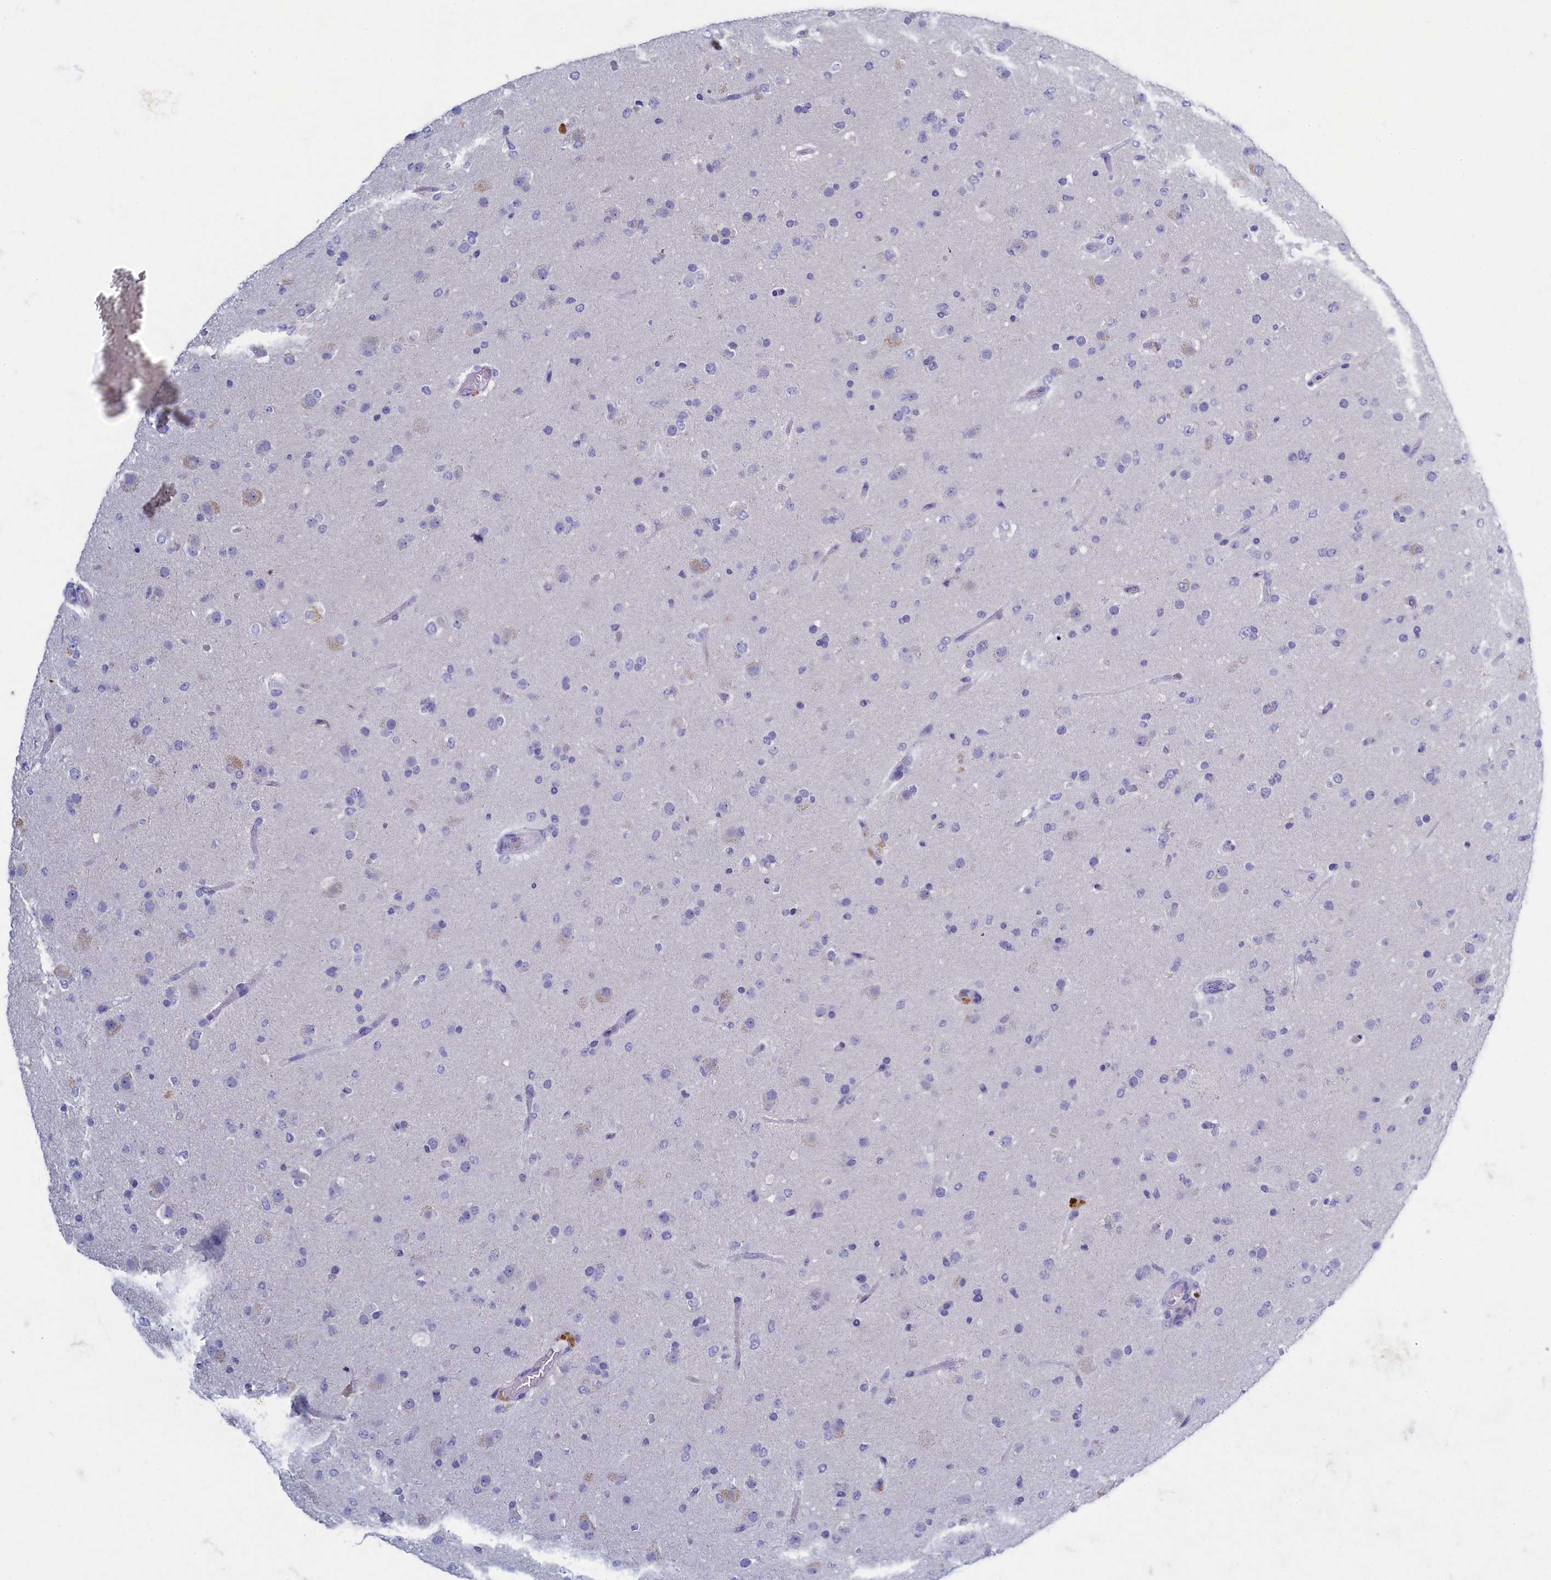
{"staining": {"intensity": "negative", "quantity": "none", "location": "none"}, "tissue": "glioma", "cell_type": "Tumor cells", "image_type": "cancer", "snomed": [{"axis": "morphology", "description": "Glioma, malignant, Low grade"}, {"axis": "topography", "description": "Brain"}], "caption": "The immunohistochemistry histopathology image has no significant expression in tumor cells of malignant low-grade glioma tissue.", "gene": "OCIAD2", "patient": {"sex": "male", "age": 65}}